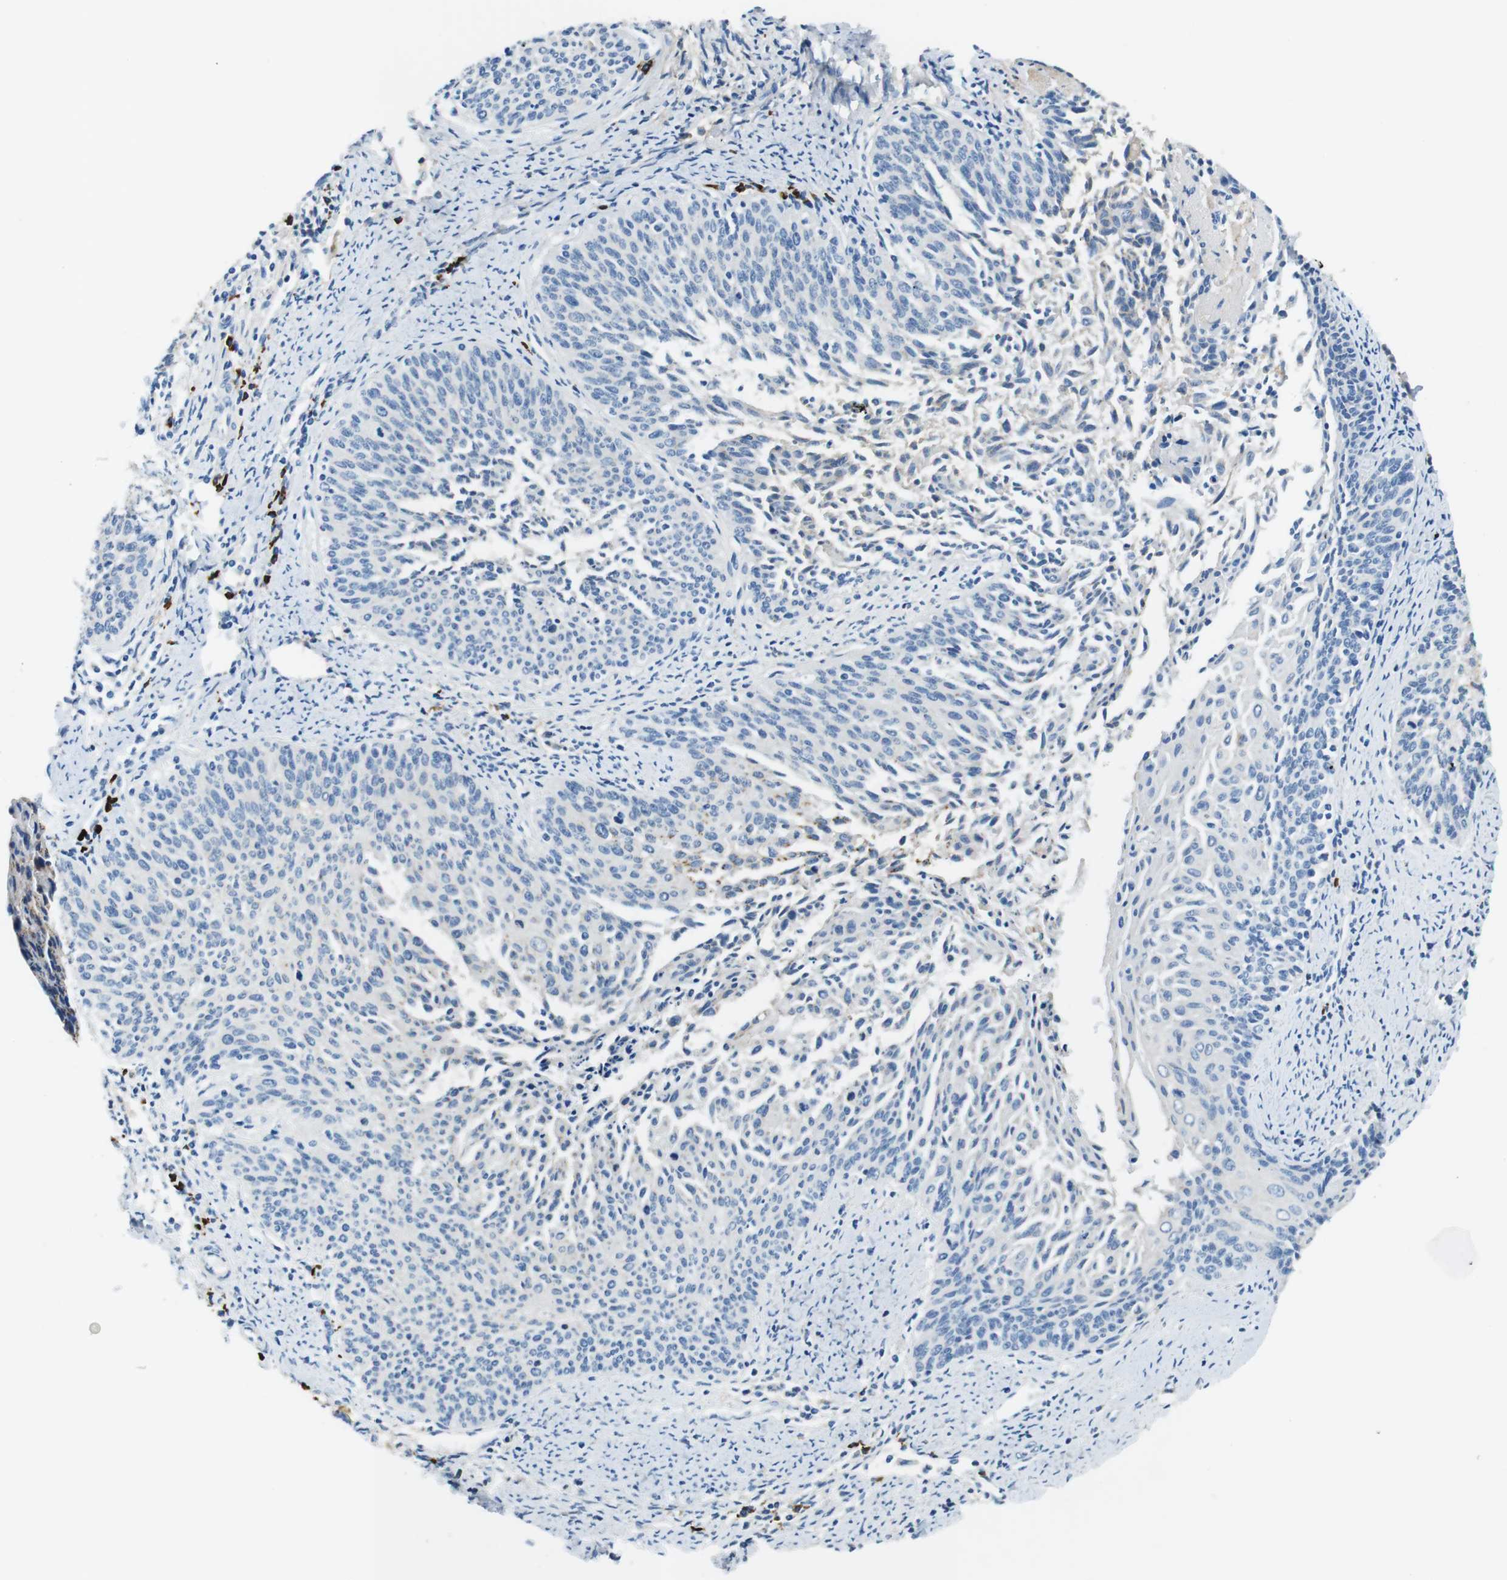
{"staining": {"intensity": "negative", "quantity": "none", "location": "none"}, "tissue": "cervical cancer", "cell_type": "Tumor cells", "image_type": "cancer", "snomed": [{"axis": "morphology", "description": "Squamous cell carcinoma, NOS"}, {"axis": "topography", "description": "Cervix"}], "caption": "A photomicrograph of human squamous cell carcinoma (cervical) is negative for staining in tumor cells.", "gene": "SLC35A3", "patient": {"sex": "female", "age": 55}}